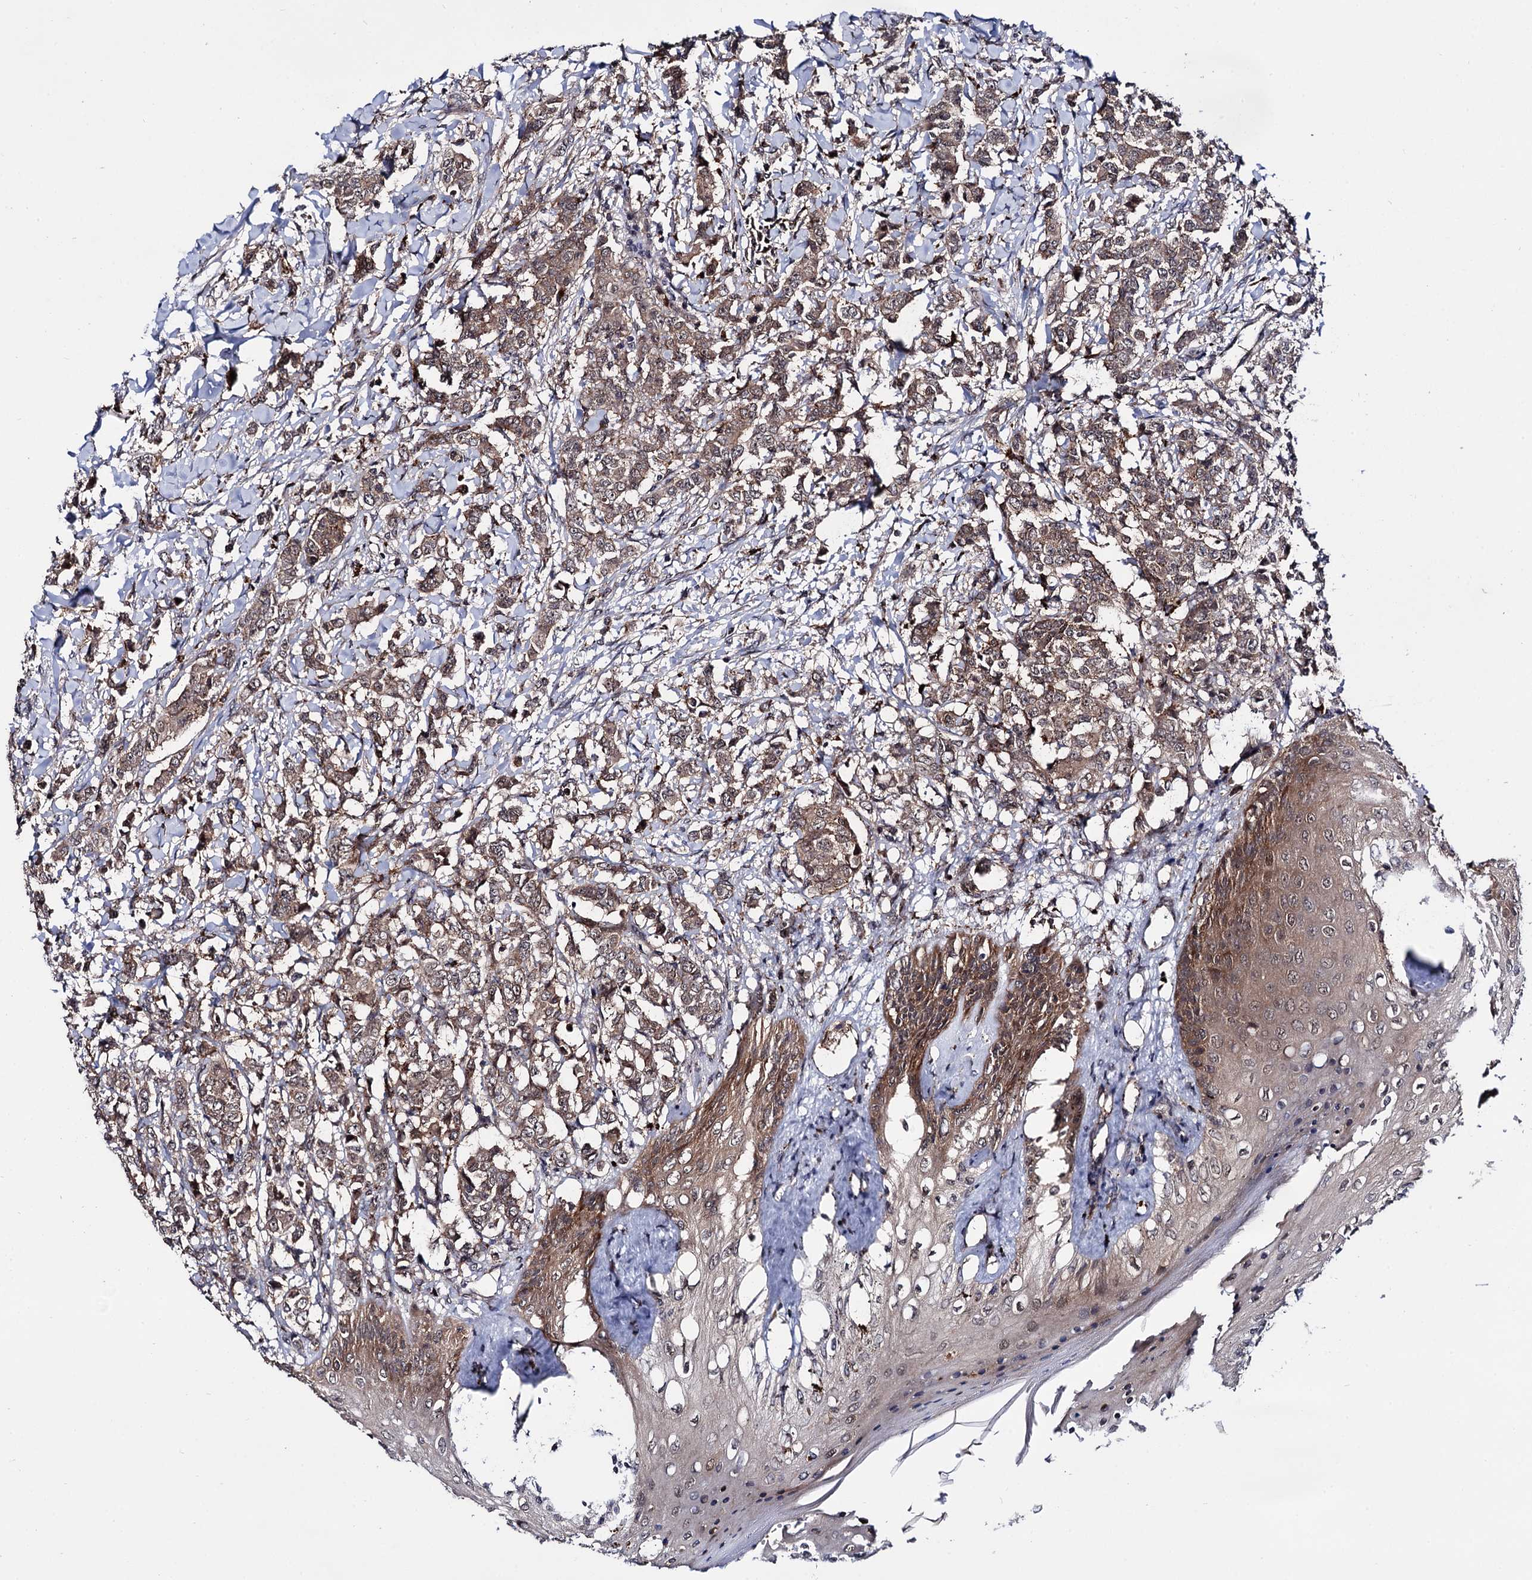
{"staining": {"intensity": "moderate", "quantity": ">75%", "location": "cytoplasmic/membranous,nuclear"}, "tissue": "breast cancer", "cell_type": "Tumor cells", "image_type": "cancer", "snomed": [{"axis": "morphology", "description": "Duct carcinoma"}, {"axis": "topography", "description": "Breast"}], "caption": "Breast cancer (invasive ductal carcinoma) stained with a brown dye exhibits moderate cytoplasmic/membranous and nuclear positive positivity in about >75% of tumor cells.", "gene": "MICAL2", "patient": {"sex": "female", "age": 40}}